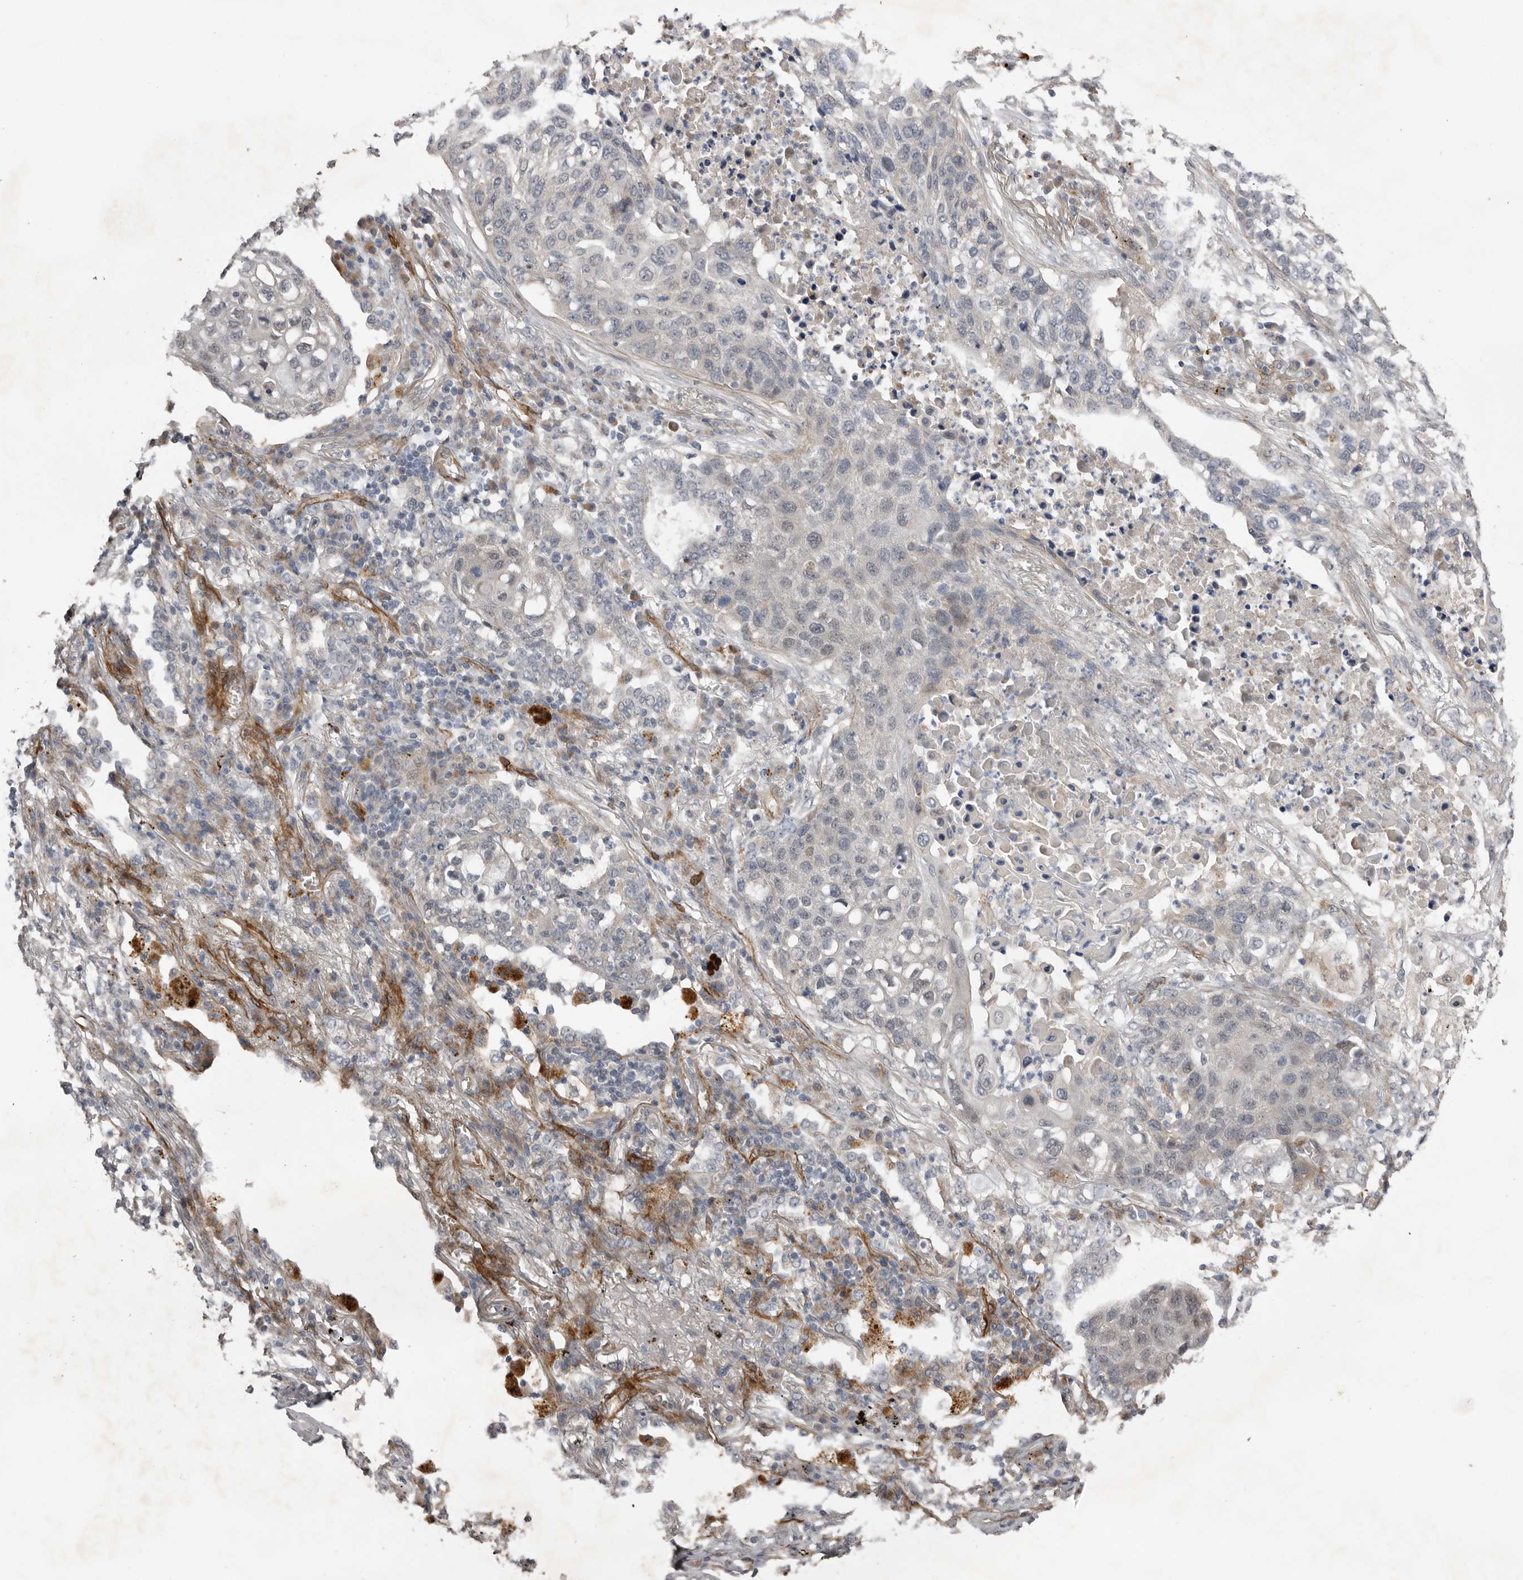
{"staining": {"intensity": "negative", "quantity": "none", "location": "none"}, "tissue": "lung cancer", "cell_type": "Tumor cells", "image_type": "cancer", "snomed": [{"axis": "morphology", "description": "Squamous cell carcinoma, NOS"}, {"axis": "topography", "description": "Lung"}], "caption": "IHC of lung squamous cell carcinoma reveals no positivity in tumor cells. Brightfield microscopy of immunohistochemistry (IHC) stained with DAB (3,3'-diaminobenzidine) (brown) and hematoxylin (blue), captured at high magnification.", "gene": "RANBP17", "patient": {"sex": "female", "age": 63}}